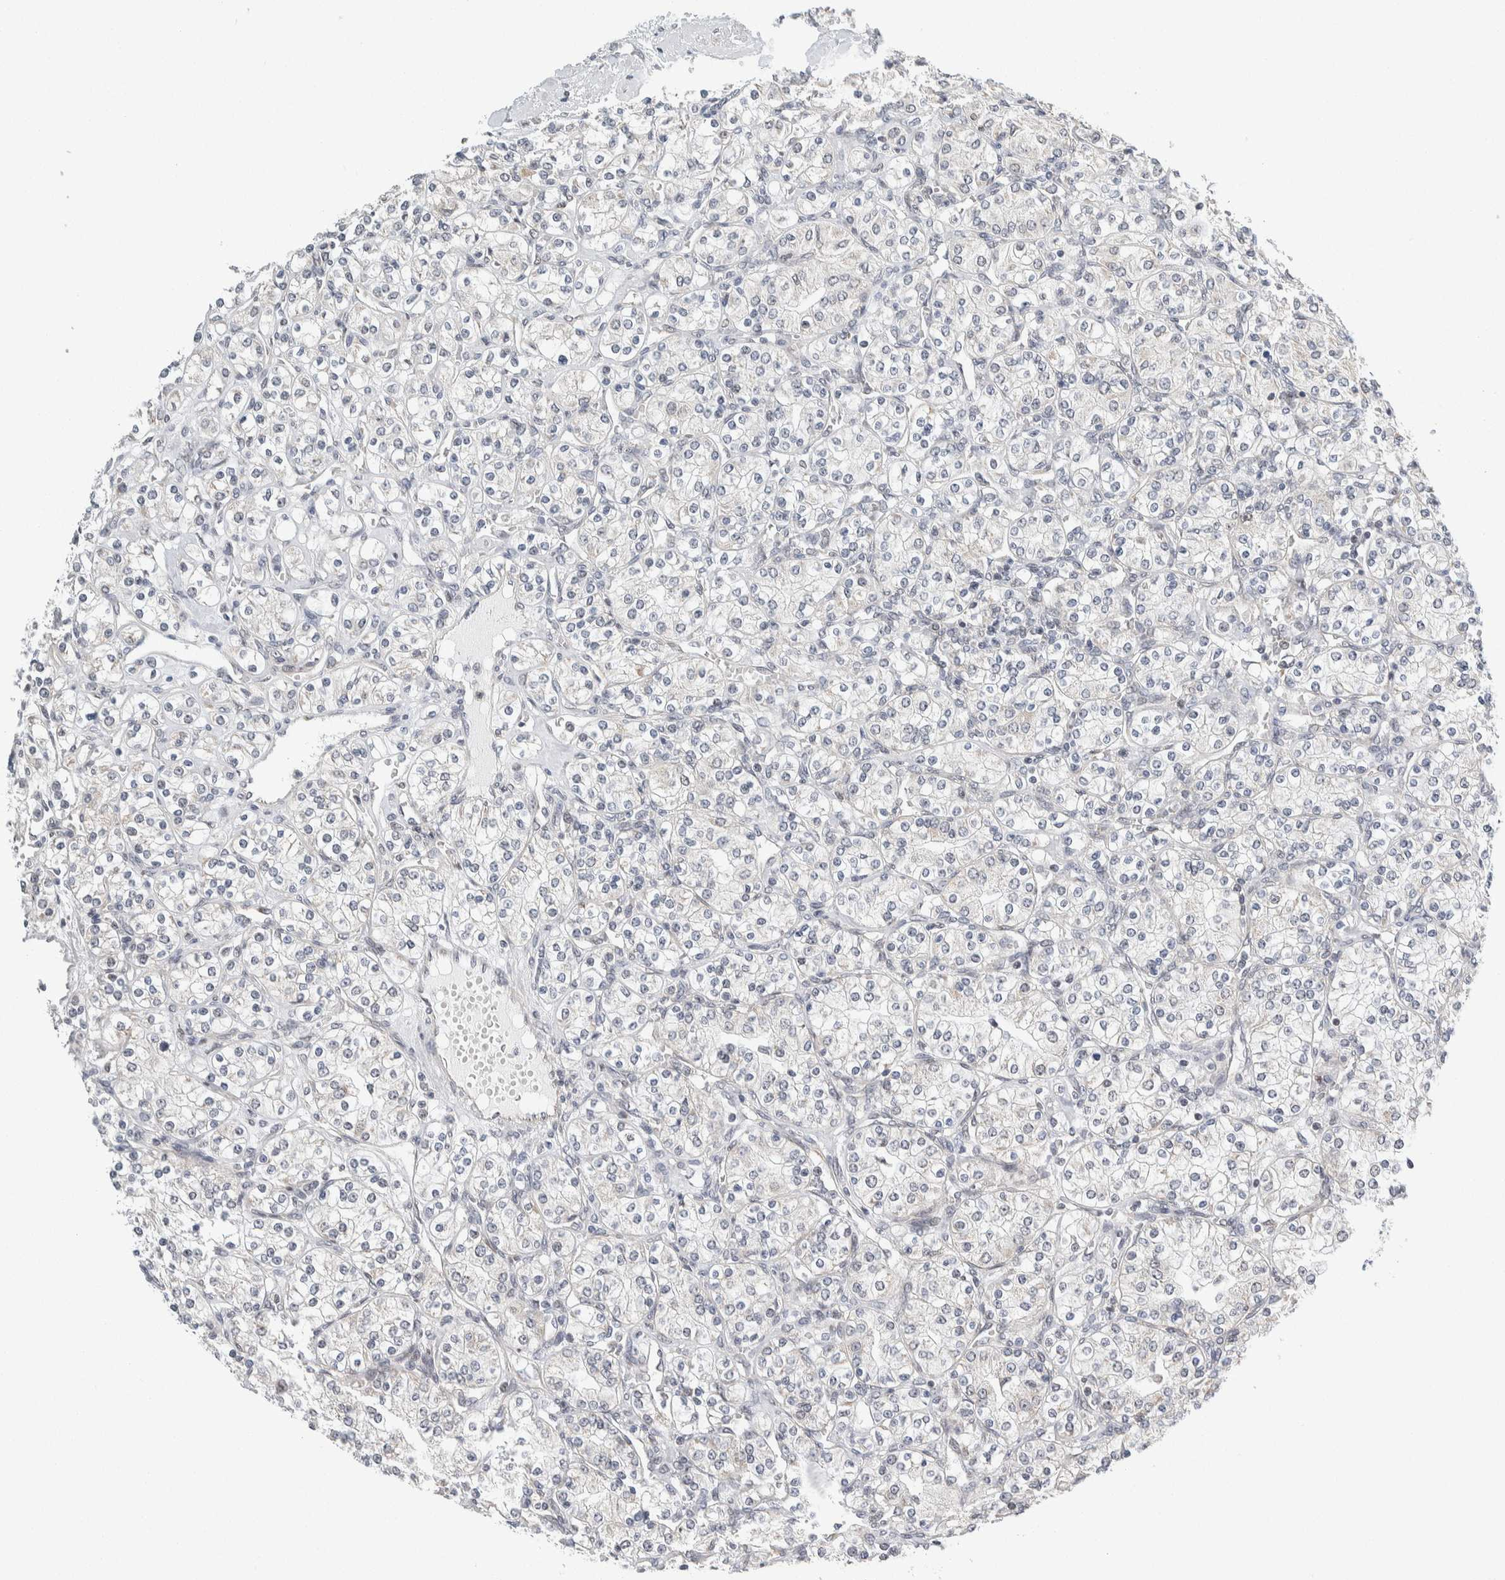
{"staining": {"intensity": "negative", "quantity": "none", "location": "none"}, "tissue": "renal cancer", "cell_type": "Tumor cells", "image_type": "cancer", "snomed": [{"axis": "morphology", "description": "Adenocarcinoma, NOS"}, {"axis": "topography", "description": "Kidney"}], "caption": "Micrograph shows no significant protein expression in tumor cells of renal cancer.", "gene": "NEUROD1", "patient": {"sex": "male", "age": 77}}